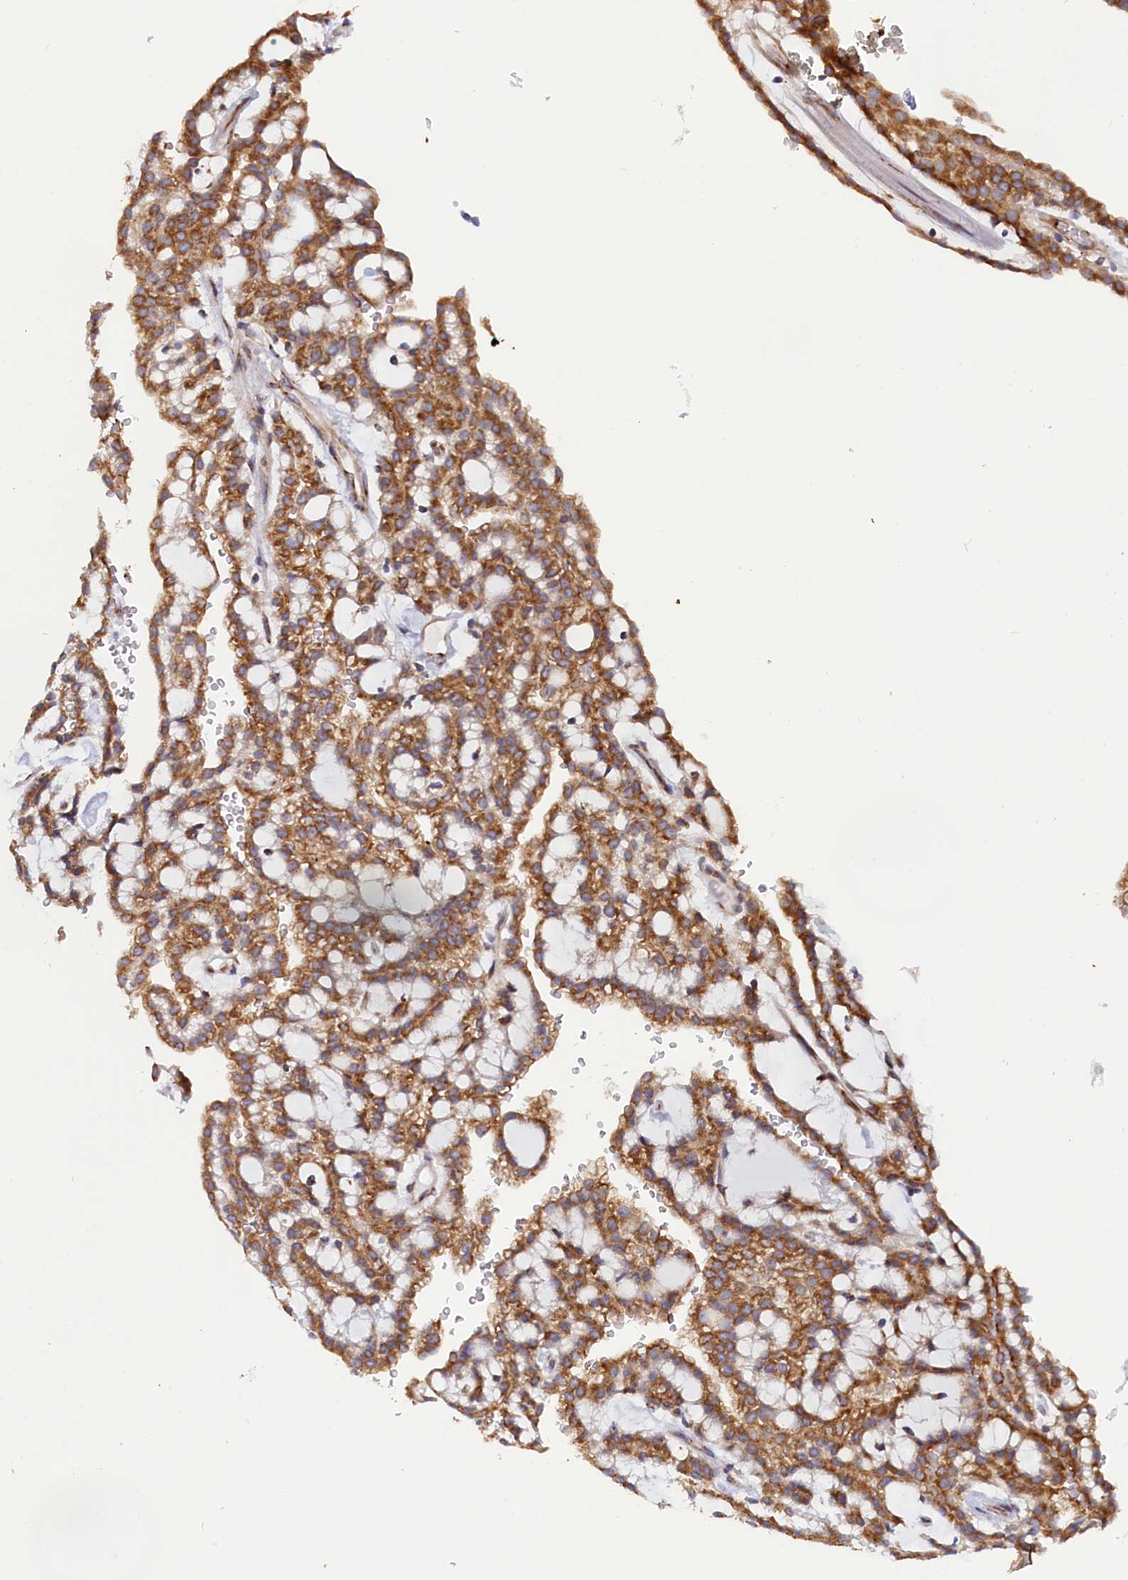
{"staining": {"intensity": "moderate", "quantity": ">75%", "location": "cytoplasmic/membranous"}, "tissue": "renal cancer", "cell_type": "Tumor cells", "image_type": "cancer", "snomed": [{"axis": "morphology", "description": "Adenocarcinoma, NOS"}, {"axis": "topography", "description": "Kidney"}], "caption": "Immunohistochemical staining of human renal cancer (adenocarcinoma) shows medium levels of moderate cytoplasmic/membranous staining in about >75% of tumor cells.", "gene": "CCDC68", "patient": {"sex": "male", "age": 63}}